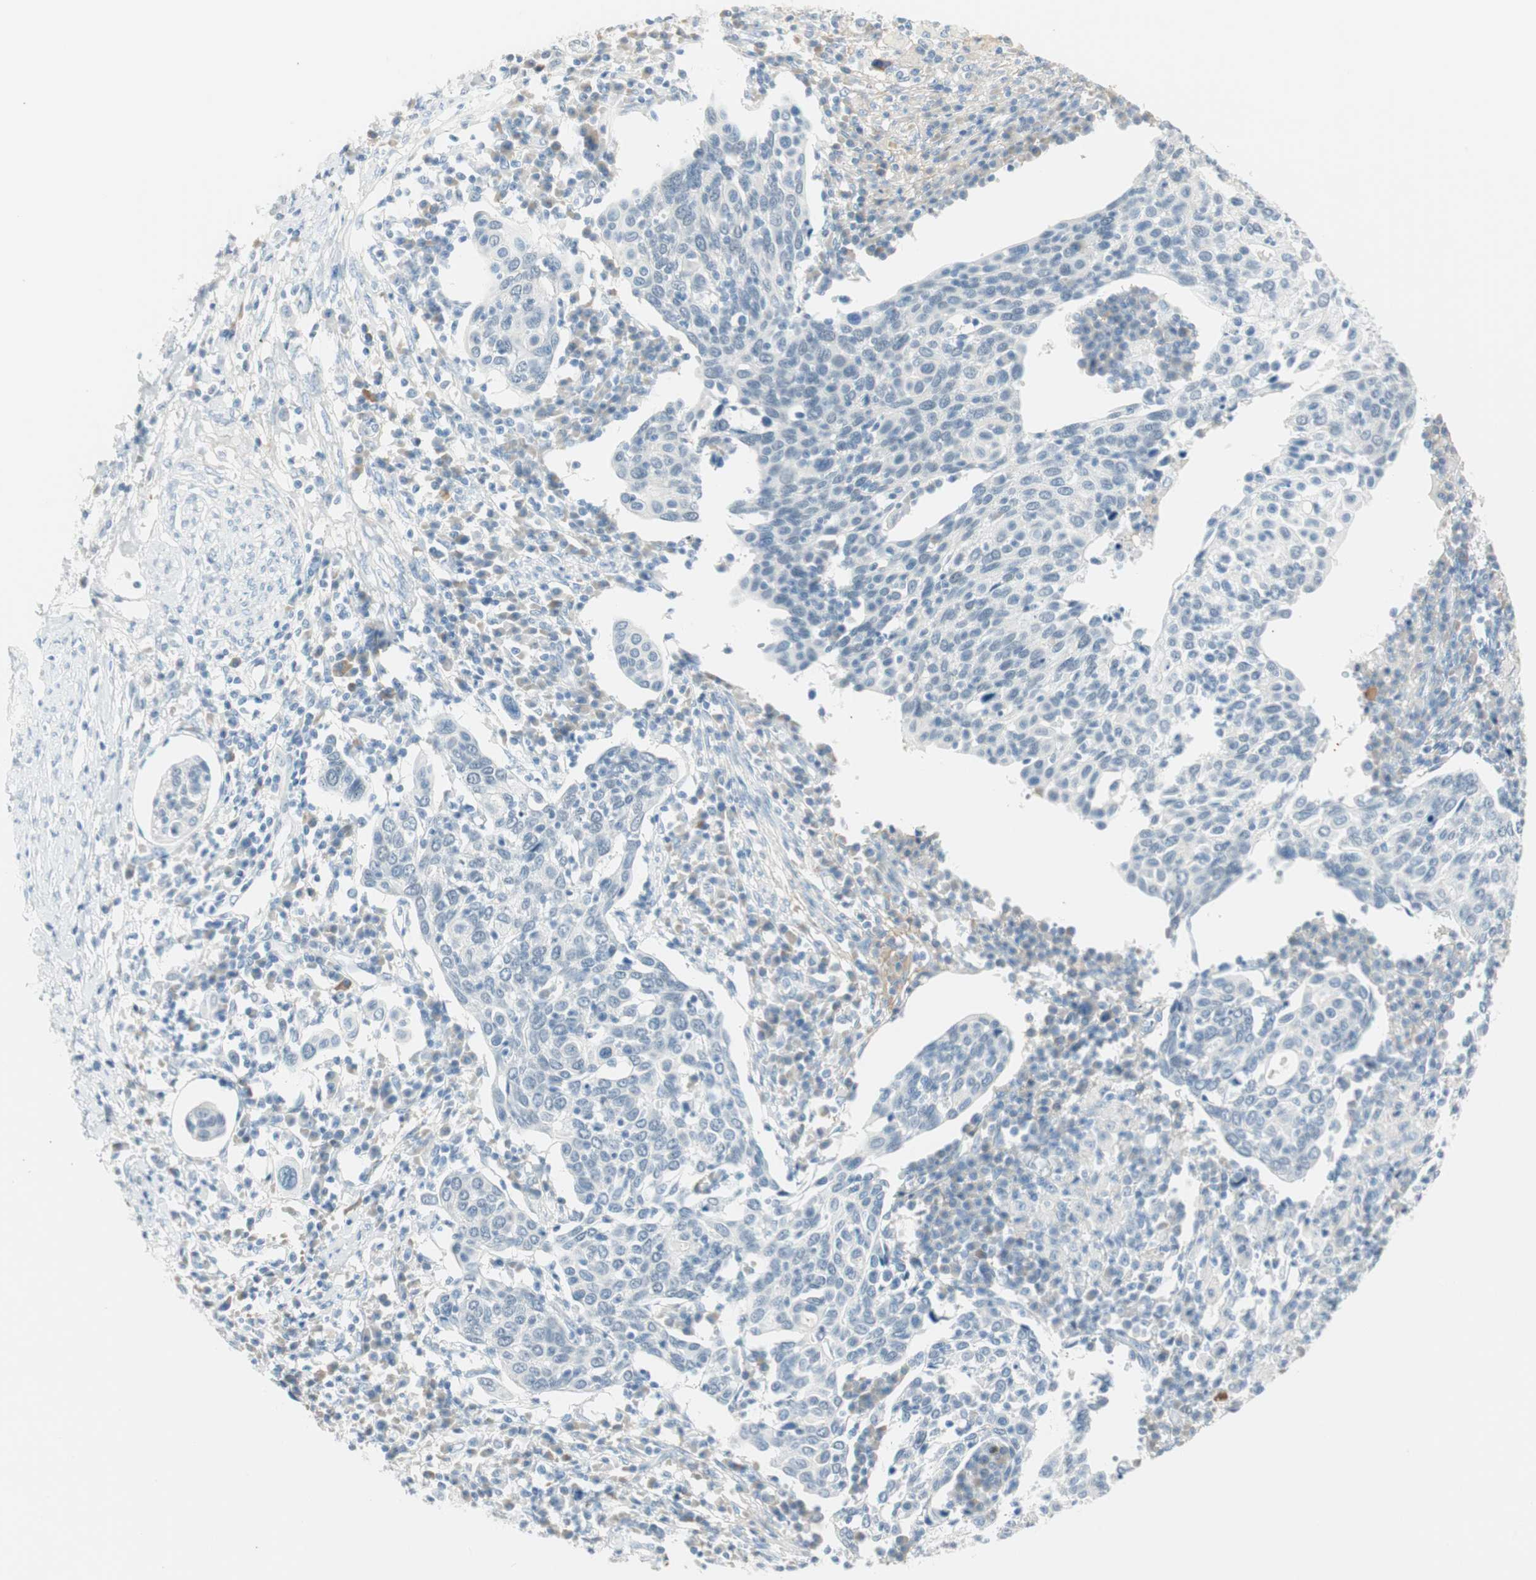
{"staining": {"intensity": "negative", "quantity": "none", "location": "none"}, "tissue": "cervical cancer", "cell_type": "Tumor cells", "image_type": "cancer", "snomed": [{"axis": "morphology", "description": "Squamous cell carcinoma, NOS"}, {"axis": "topography", "description": "Cervix"}], "caption": "This is an immunohistochemistry histopathology image of human cervical squamous cell carcinoma. There is no expression in tumor cells.", "gene": "MLLT10", "patient": {"sex": "female", "age": 40}}